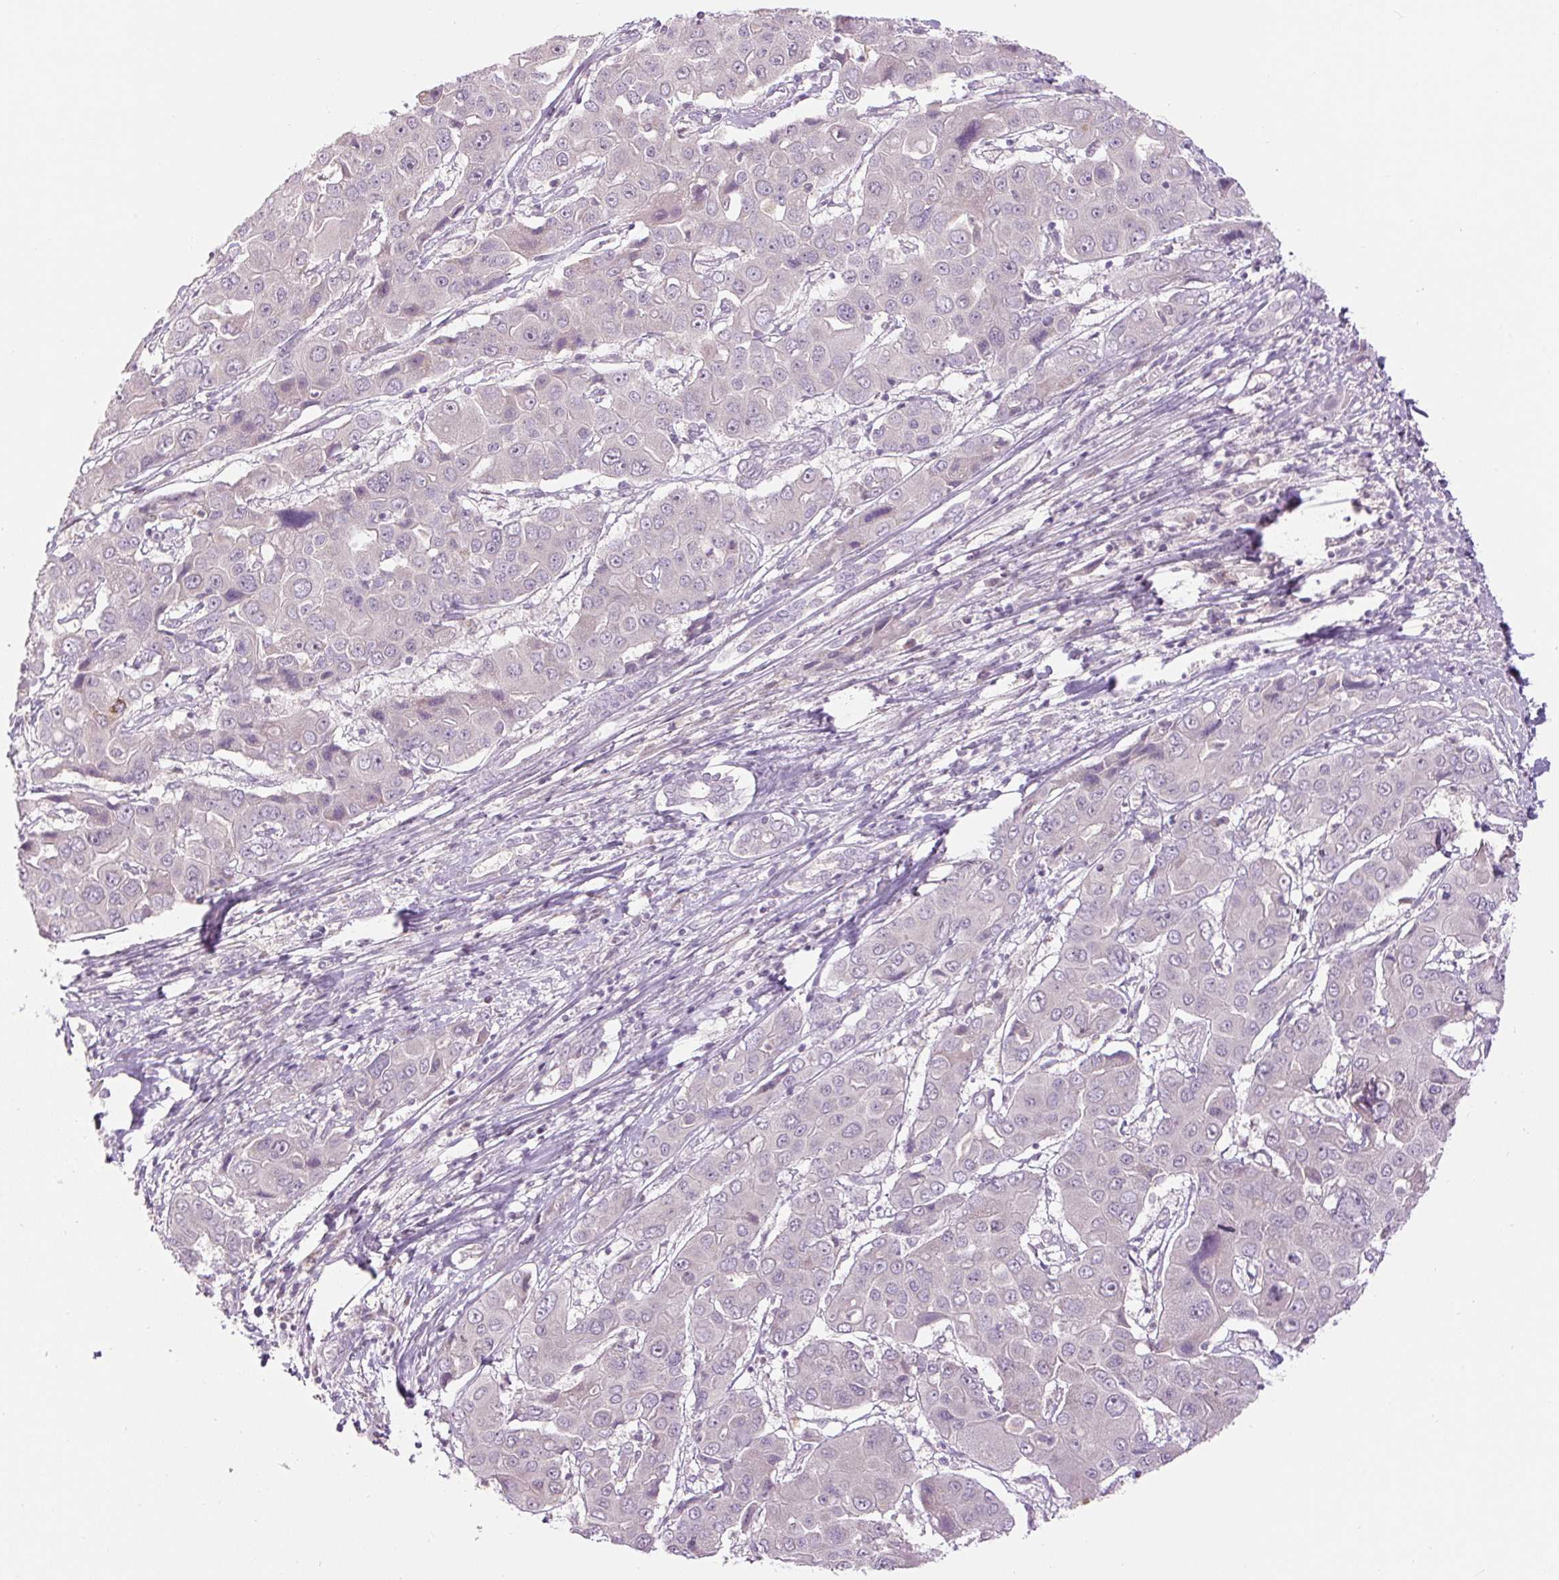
{"staining": {"intensity": "negative", "quantity": "none", "location": "none"}, "tissue": "liver cancer", "cell_type": "Tumor cells", "image_type": "cancer", "snomed": [{"axis": "morphology", "description": "Cholangiocarcinoma"}, {"axis": "topography", "description": "Liver"}], "caption": "This micrograph is of liver cholangiocarcinoma stained with immunohistochemistry to label a protein in brown with the nuclei are counter-stained blue. There is no expression in tumor cells.", "gene": "FABP7", "patient": {"sex": "male", "age": 67}}